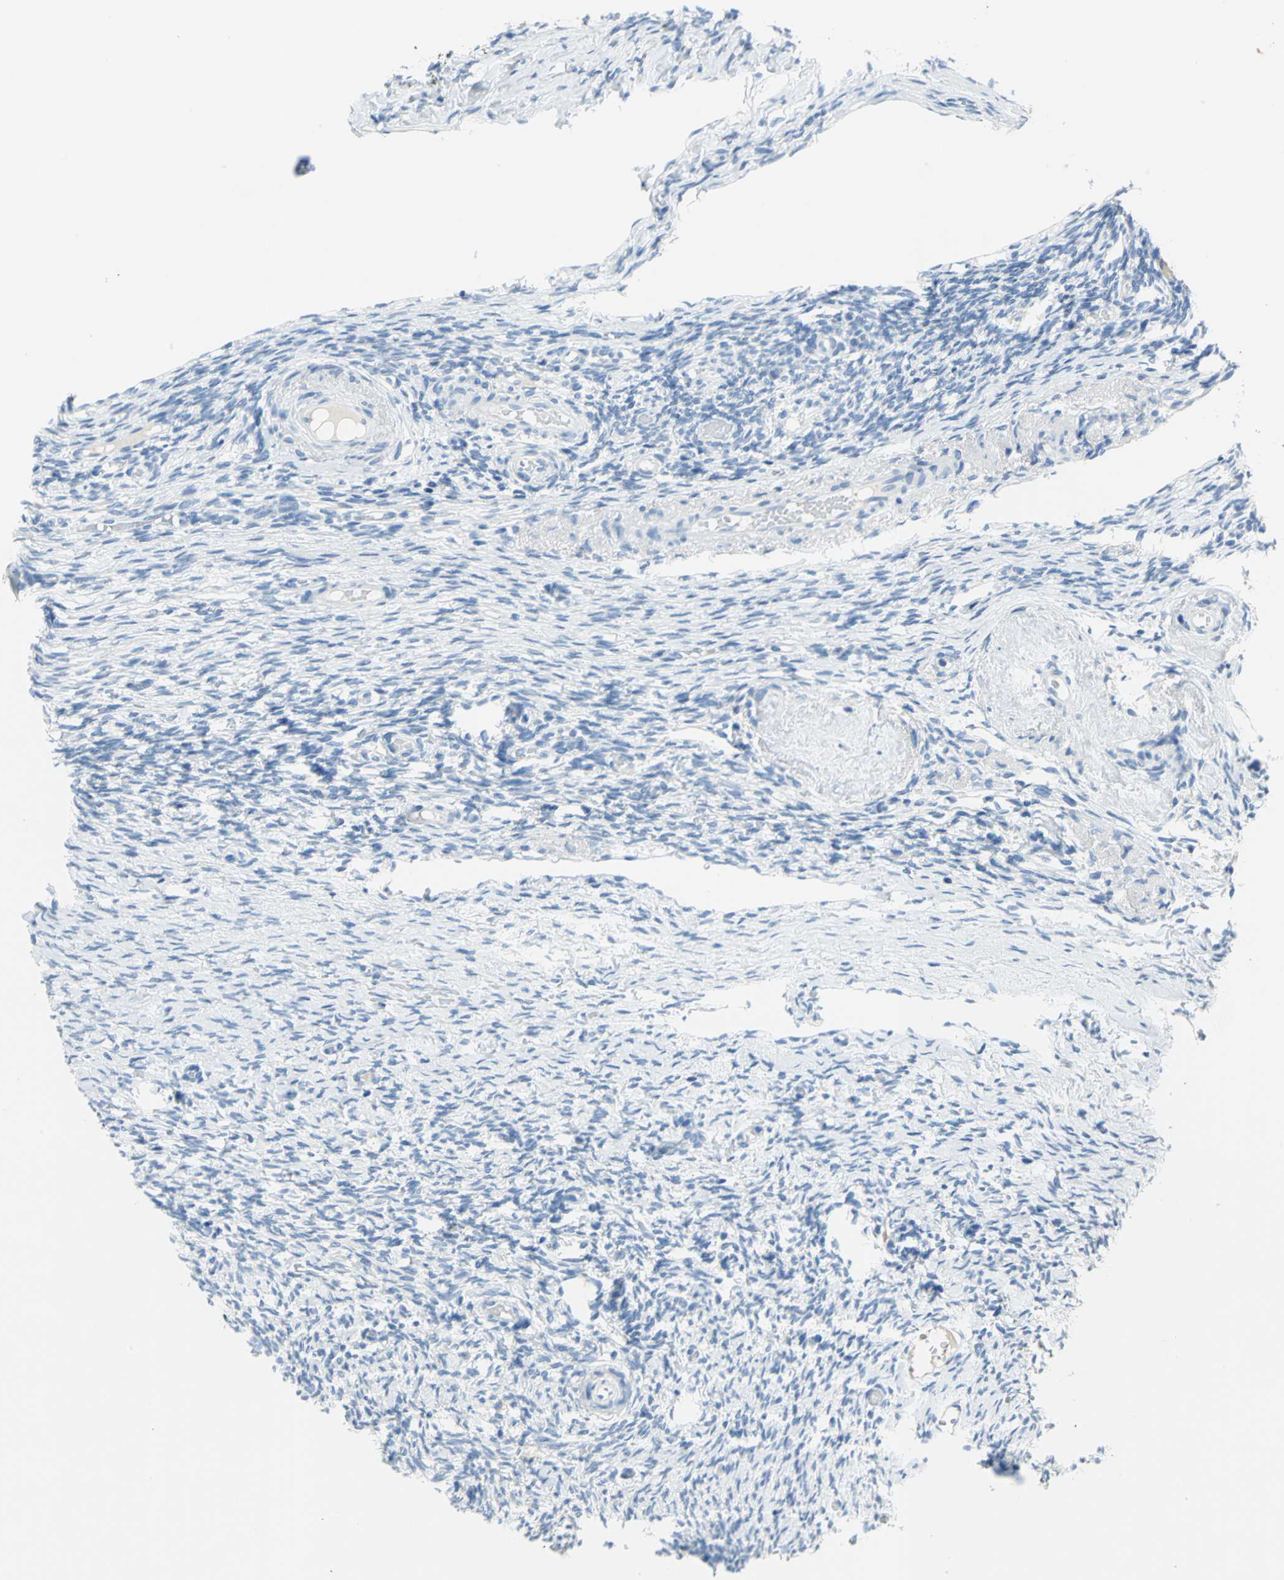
{"staining": {"intensity": "negative", "quantity": "none", "location": "none"}, "tissue": "ovary", "cell_type": "Ovarian stroma cells", "image_type": "normal", "snomed": [{"axis": "morphology", "description": "Normal tissue, NOS"}, {"axis": "topography", "description": "Ovary"}], "caption": "Image shows no significant protein staining in ovarian stroma cells of benign ovary.", "gene": "PKLR", "patient": {"sex": "female", "age": 60}}